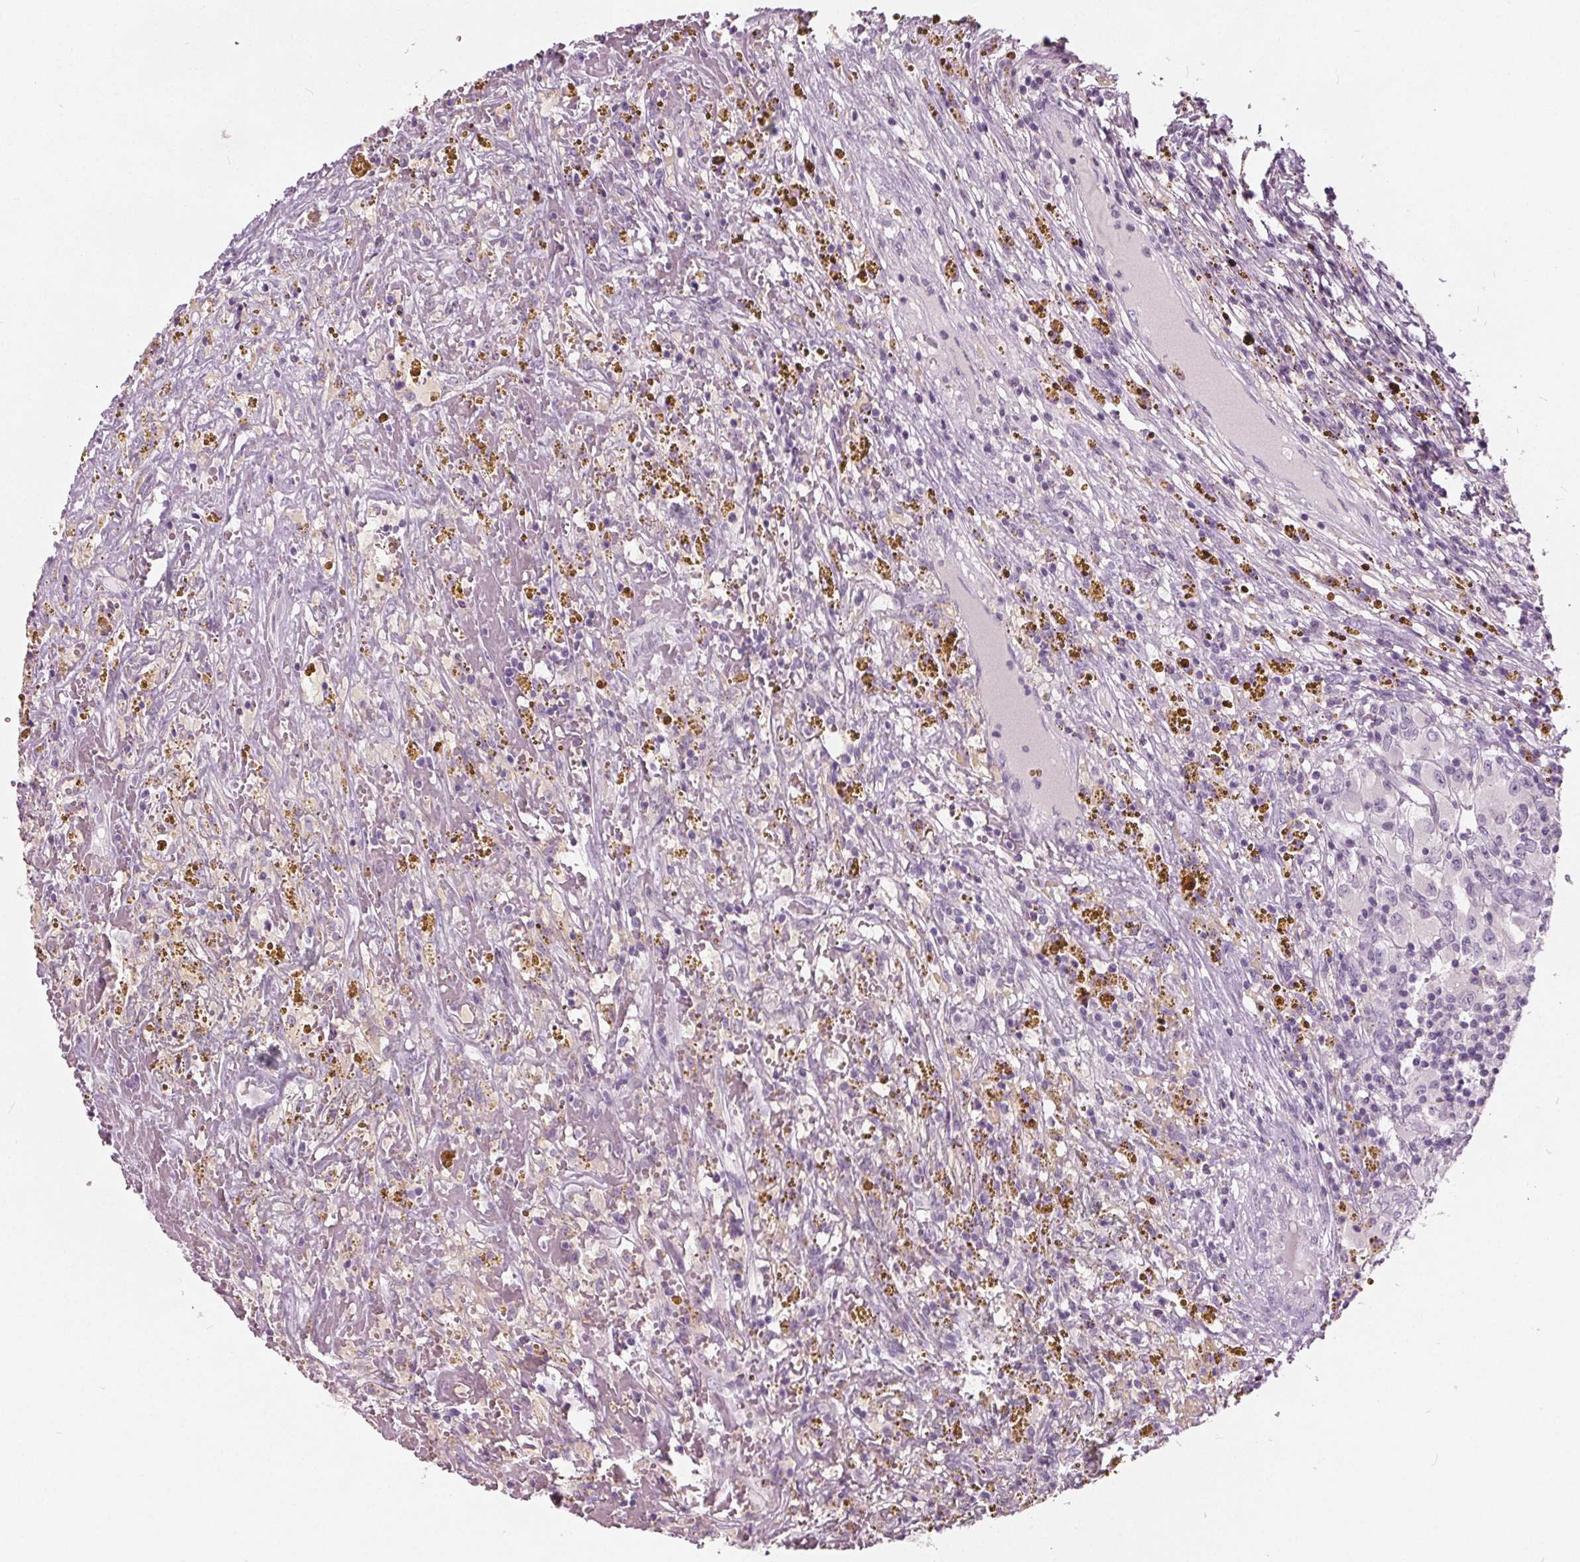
{"staining": {"intensity": "negative", "quantity": "none", "location": "none"}, "tissue": "renal cancer", "cell_type": "Tumor cells", "image_type": "cancer", "snomed": [{"axis": "morphology", "description": "Adenocarcinoma, NOS"}, {"axis": "topography", "description": "Kidney"}], "caption": "This is an immunohistochemistry (IHC) histopathology image of human renal cancer. There is no positivity in tumor cells.", "gene": "TKFC", "patient": {"sex": "female", "age": 67}}